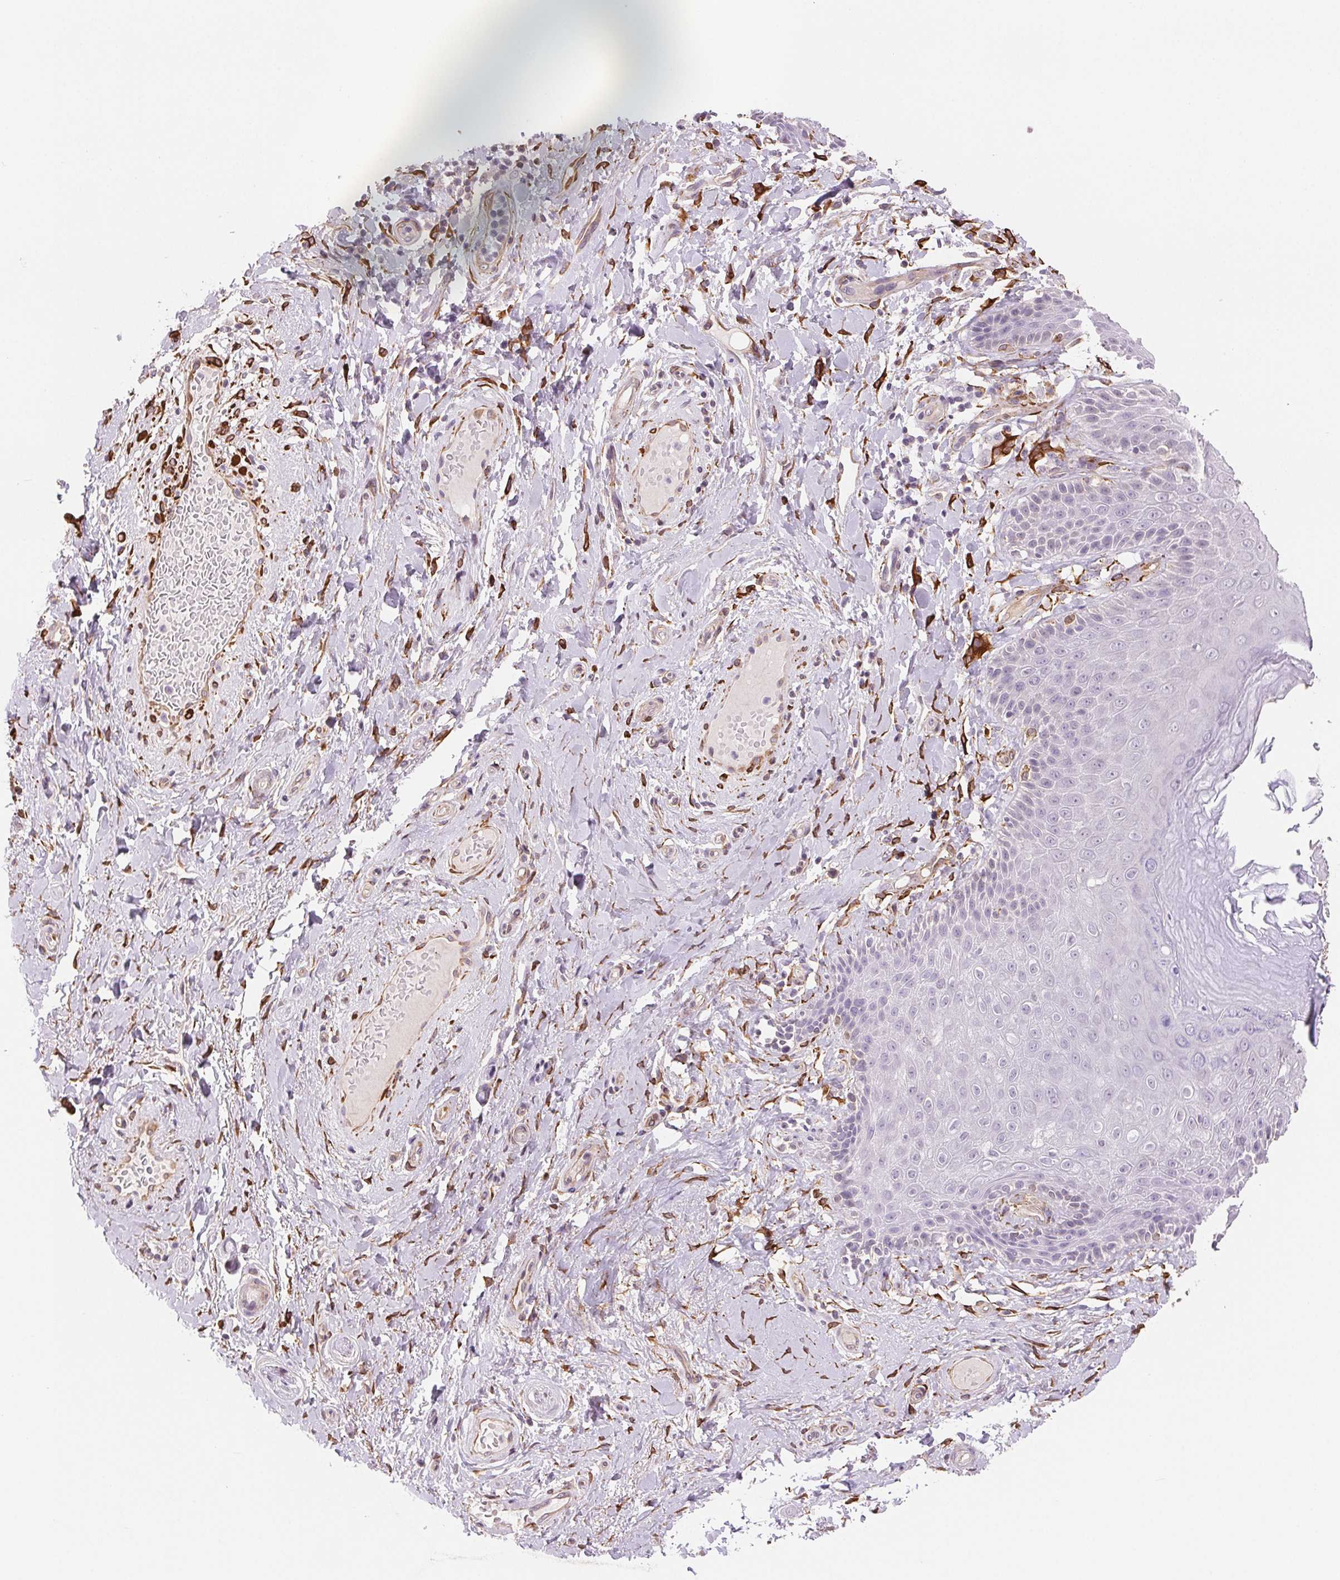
{"staining": {"intensity": "negative", "quantity": "none", "location": "none"}, "tissue": "skin", "cell_type": "Epidermal cells", "image_type": "normal", "snomed": [{"axis": "morphology", "description": "Normal tissue, NOS"}, {"axis": "topography", "description": "Anal"}, {"axis": "topography", "description": "Peripheral nerve tissue"}], "caption": "Epidermal cells are negative for protein expression in benign human skin. (Brightfield microscopy of DAB IHC at high magnification).", "gene": "FKBP10", "patient": {"sex": "male", "age": 51}}